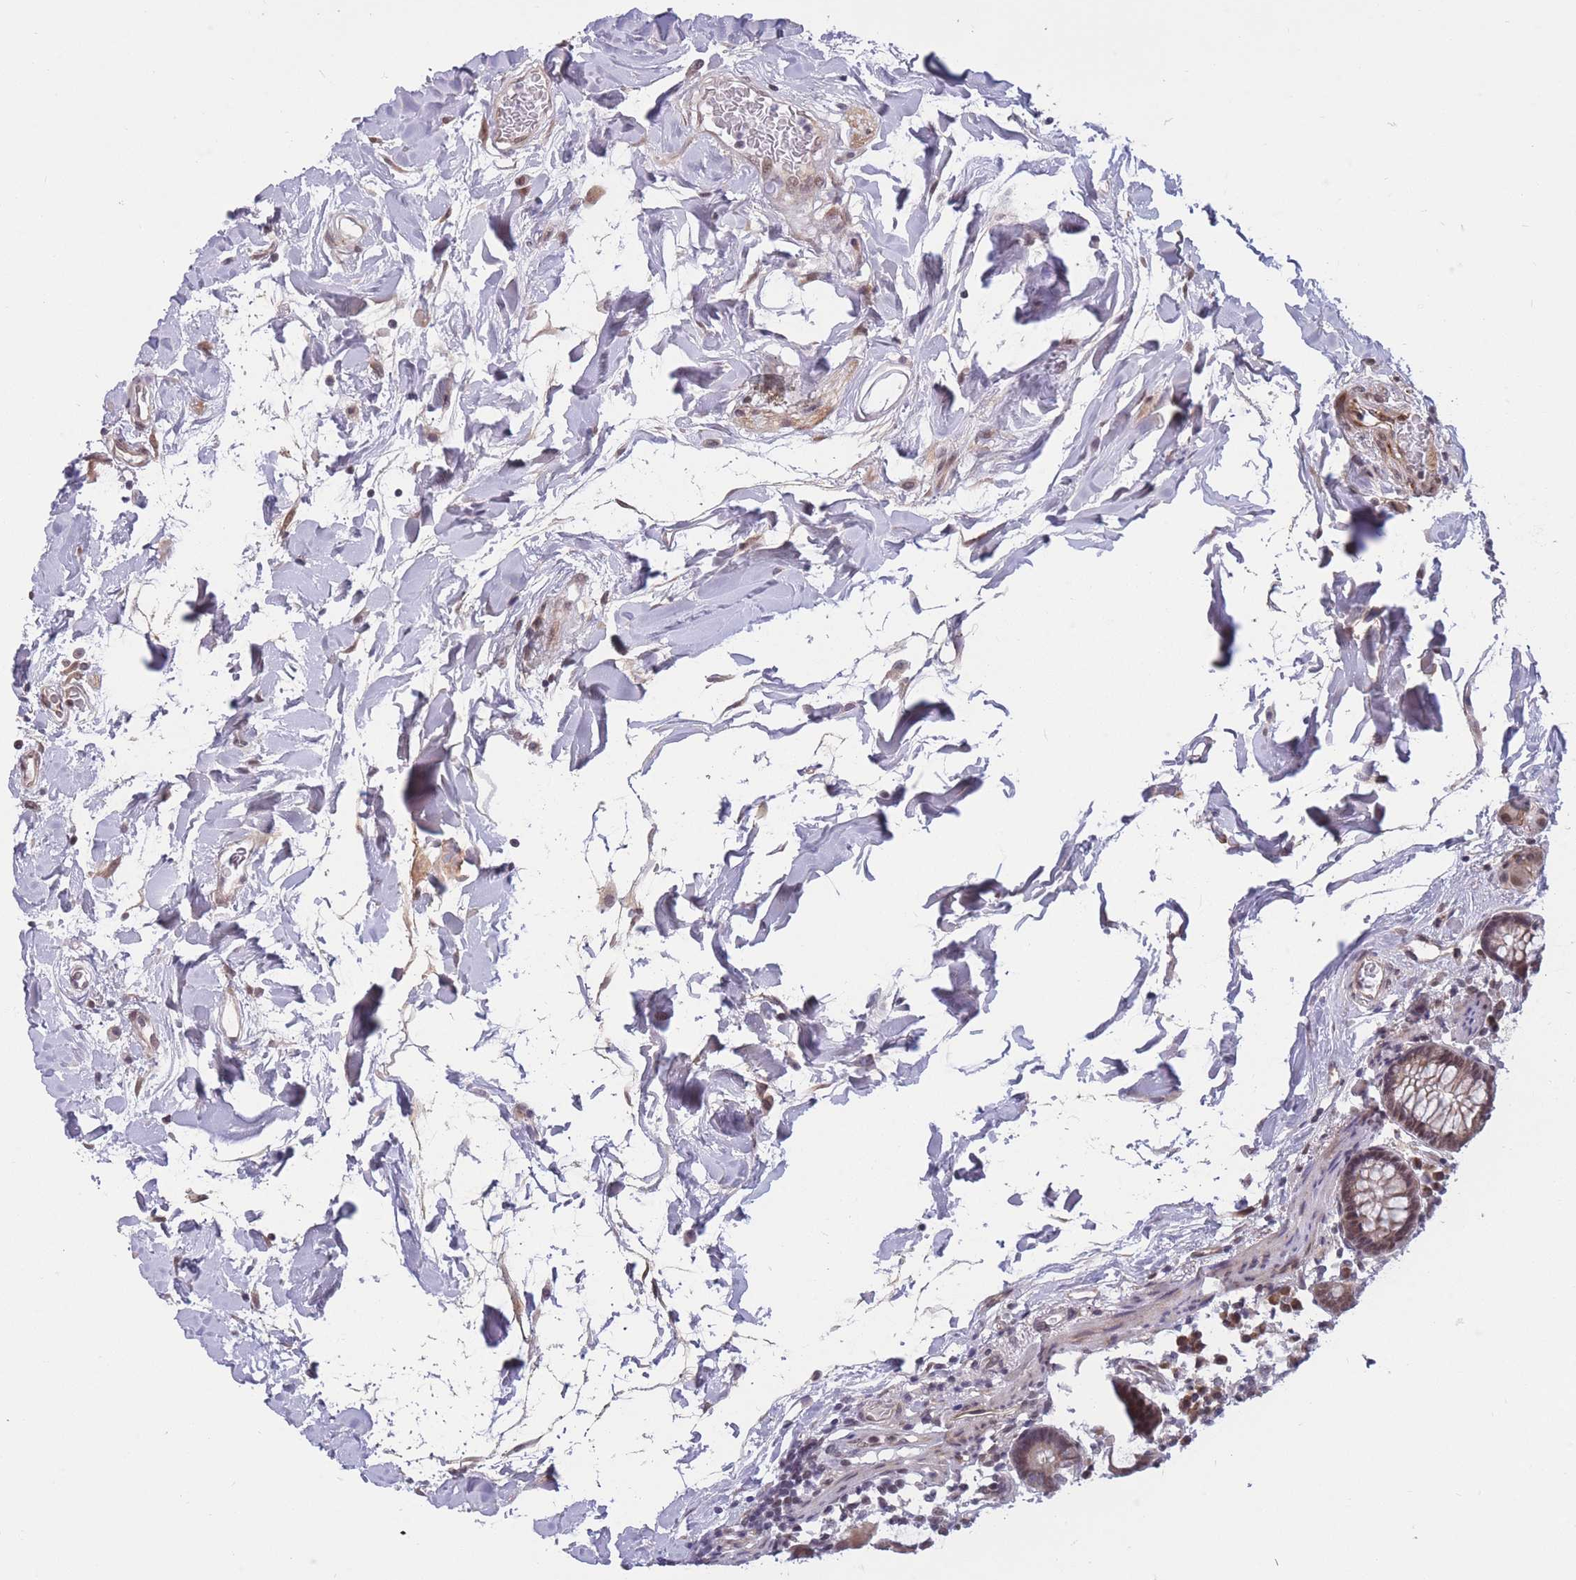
{"staining": {"intensity": "weak", "quantity": "25%-75%", "location": "cytoplasmic/membranous"}, "tissue": "colon", "cell_type": "Endothelial cells", "image_type": "normal", "snomed": [{"axis": "morphology", "description": "Normal tissue, NOS"}, {"axis": "topography", "description": "Colon"}], "caption": "Weak cytoplasmic/membranous expression is appreciated in about 25%-75% of endothelial cells in unremarkable colon. (IHC, brightfield microscopy, high magnification).", "gene": "BCL9L", "patient": {"sex": "female", "age": 79}}